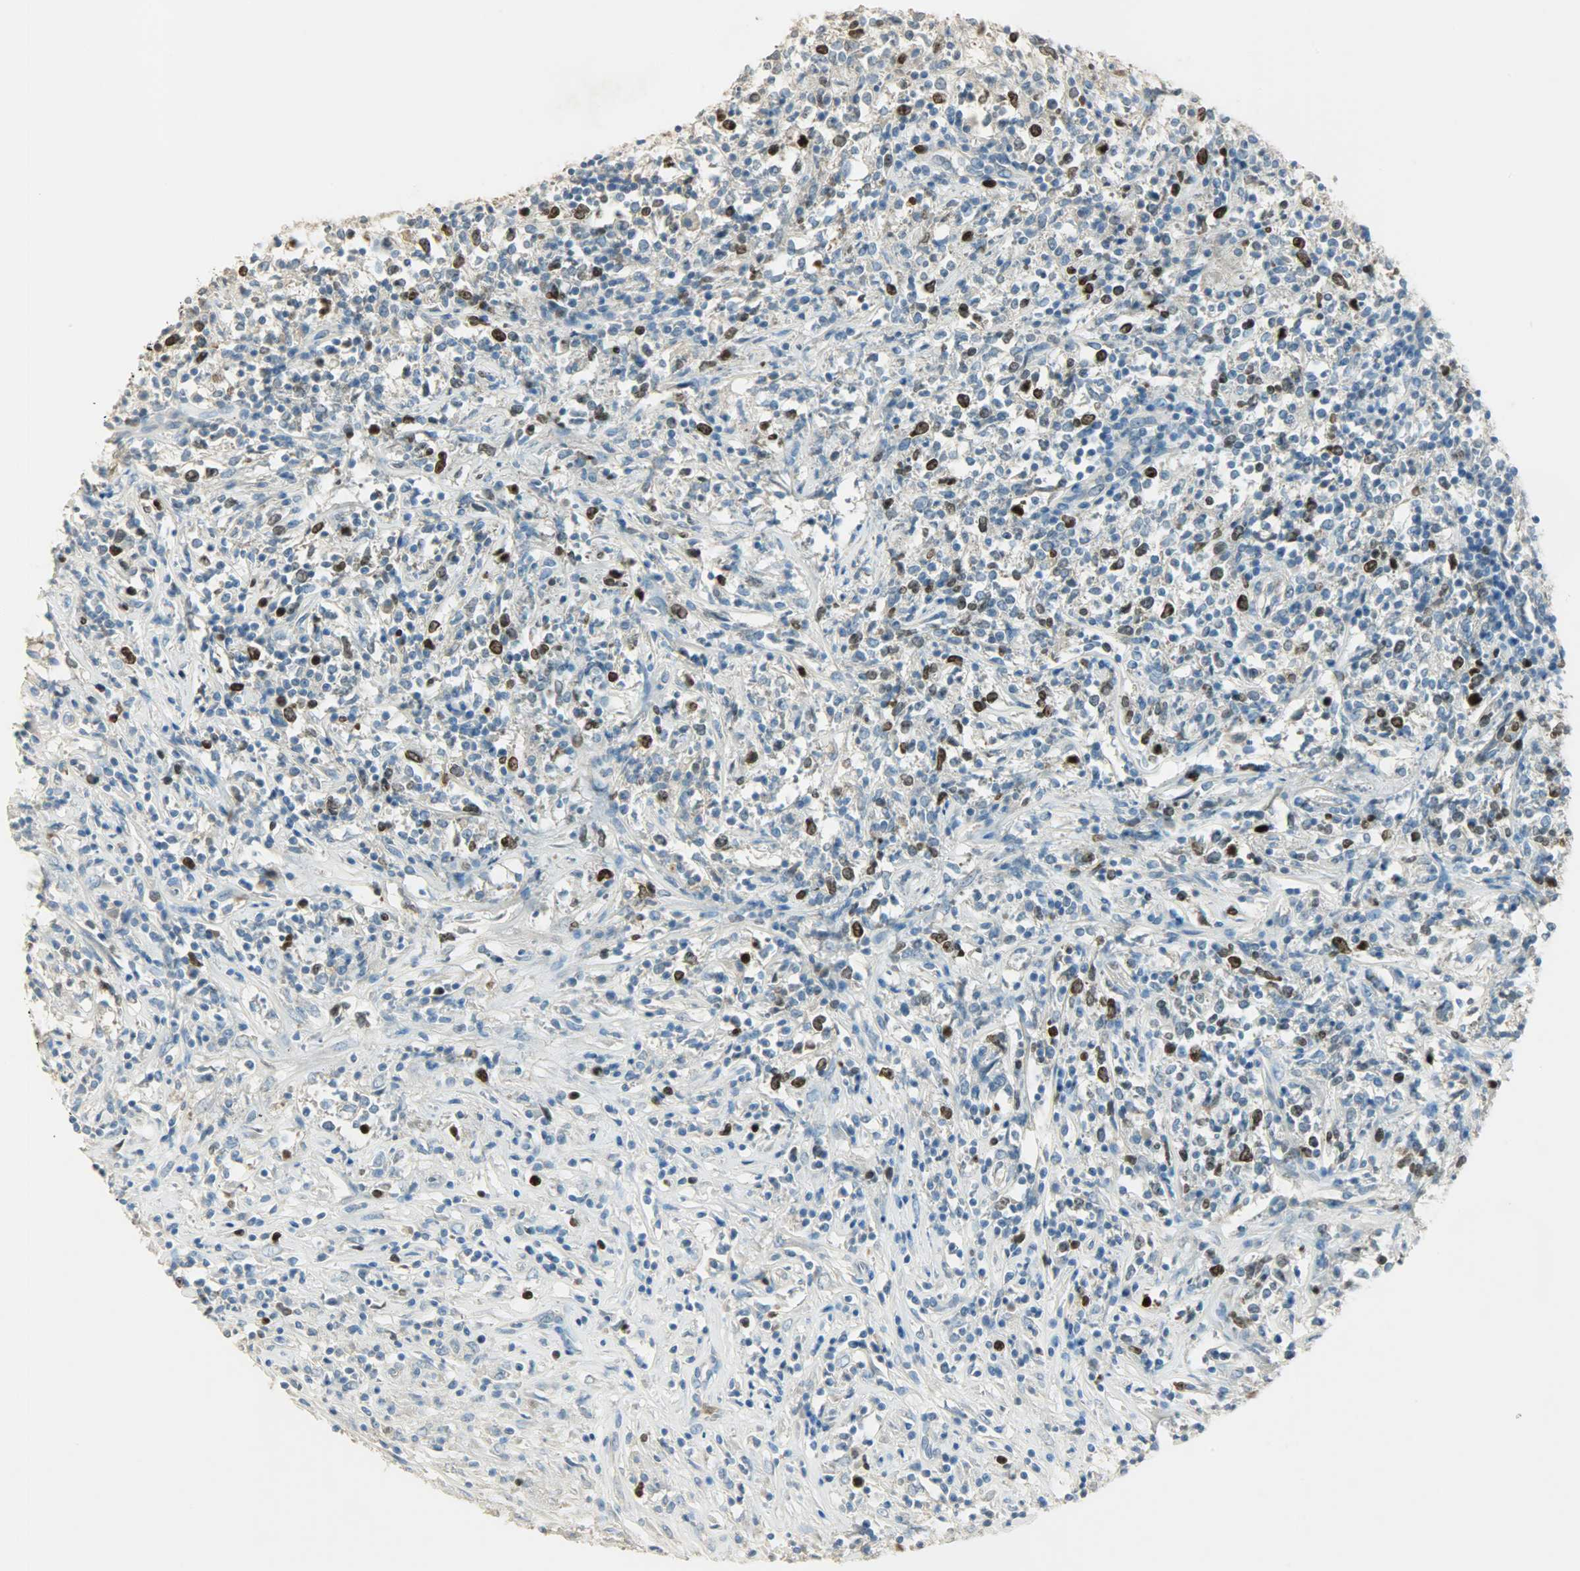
{"staining": {"intensity": "strong", "quantity": "<25%", "location": "cytoplasmic/membranous,nuclear"}, "tissue": "lymphoma", "cell_type": "Tumor cells", "image_type": "cancer", "snomed": [{"axis": "morphology", "description": "Malignant lymphoma, non-Hodgkin's type, High grade"}, {"axis": "topography", "description": "Lymph node"}], "caption": "Lymphoma stained for a protein (brown) shows strong cytoplasmic/membranous and nuclear positive positivity in approximately <25% of tumor cells.", "gene": "TPX2", "patient": {"sex": "female", "age": 84}}